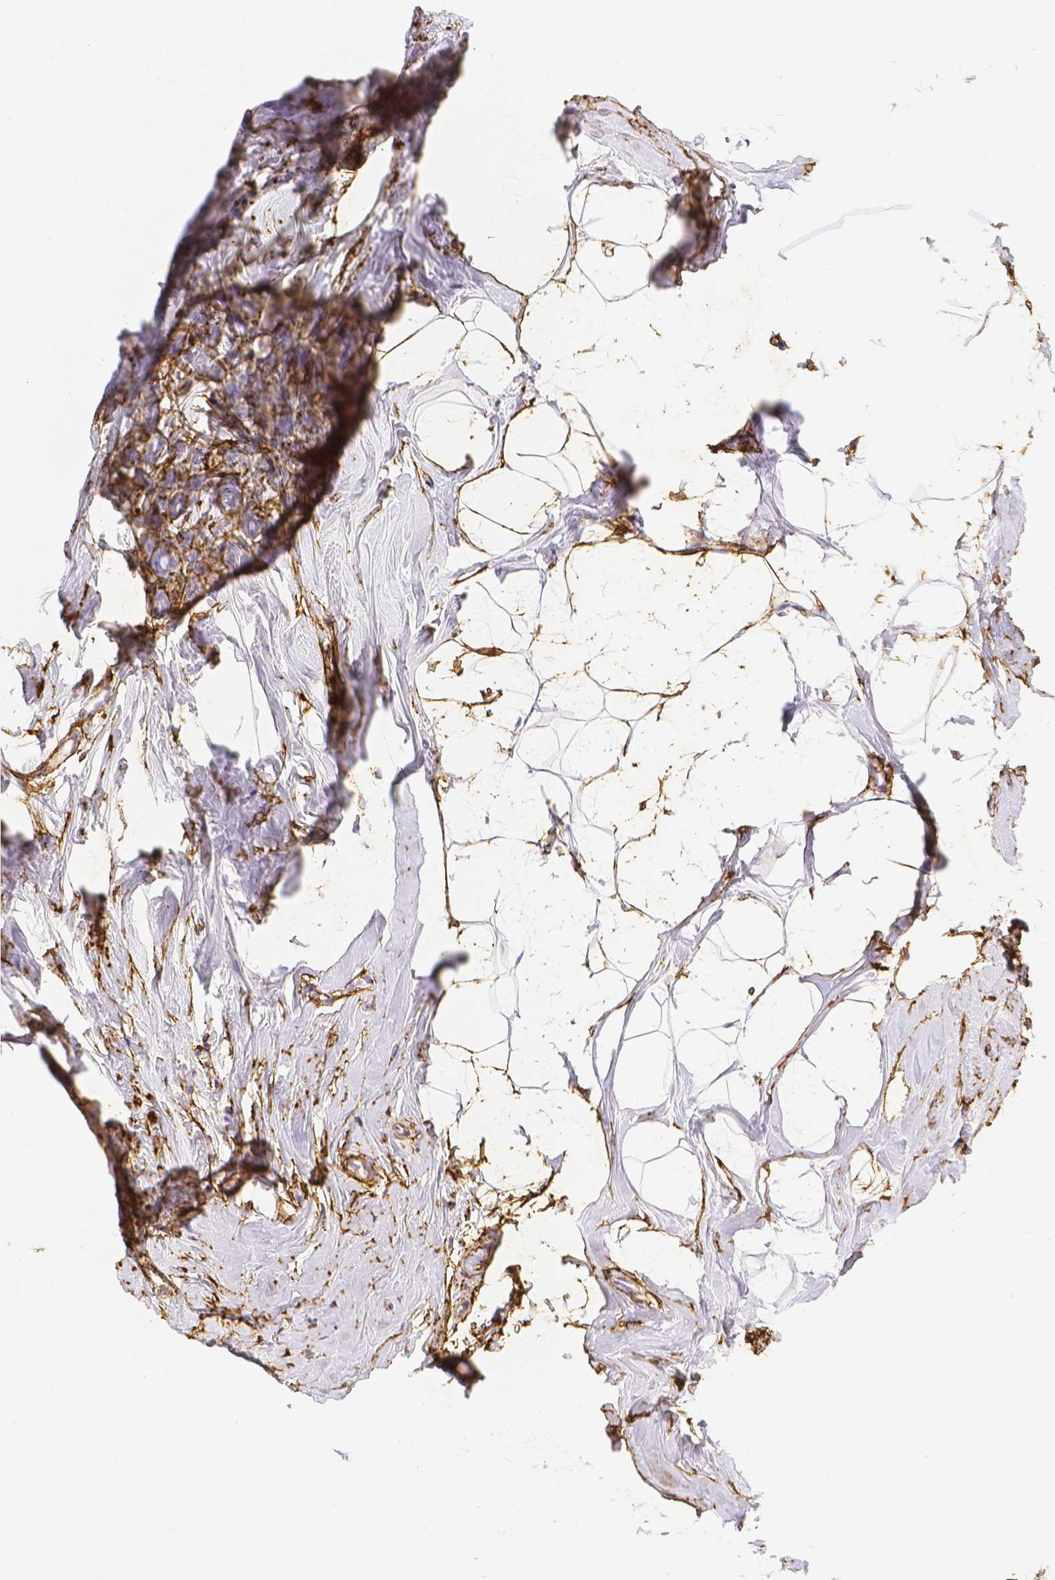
{"staining": {"intensity": "moderate", "quantity": "<25%", "location": "cytoplasmic/membranous"}, "tissue": "breast", "cell_type": "Adipocytes", "image_type": "normal", "snomed": [{"axis": "morphology", "description": "Normal tissue, NOS"}, {"axis": "topography", "description": "Breast"}], "caption": "Benign breast demonstrates moderate cytoplasmic/membranous expression in about <25% of adipocytes.", "gene": "FBN1", "patient": {"sex": "female", "age": 32}}